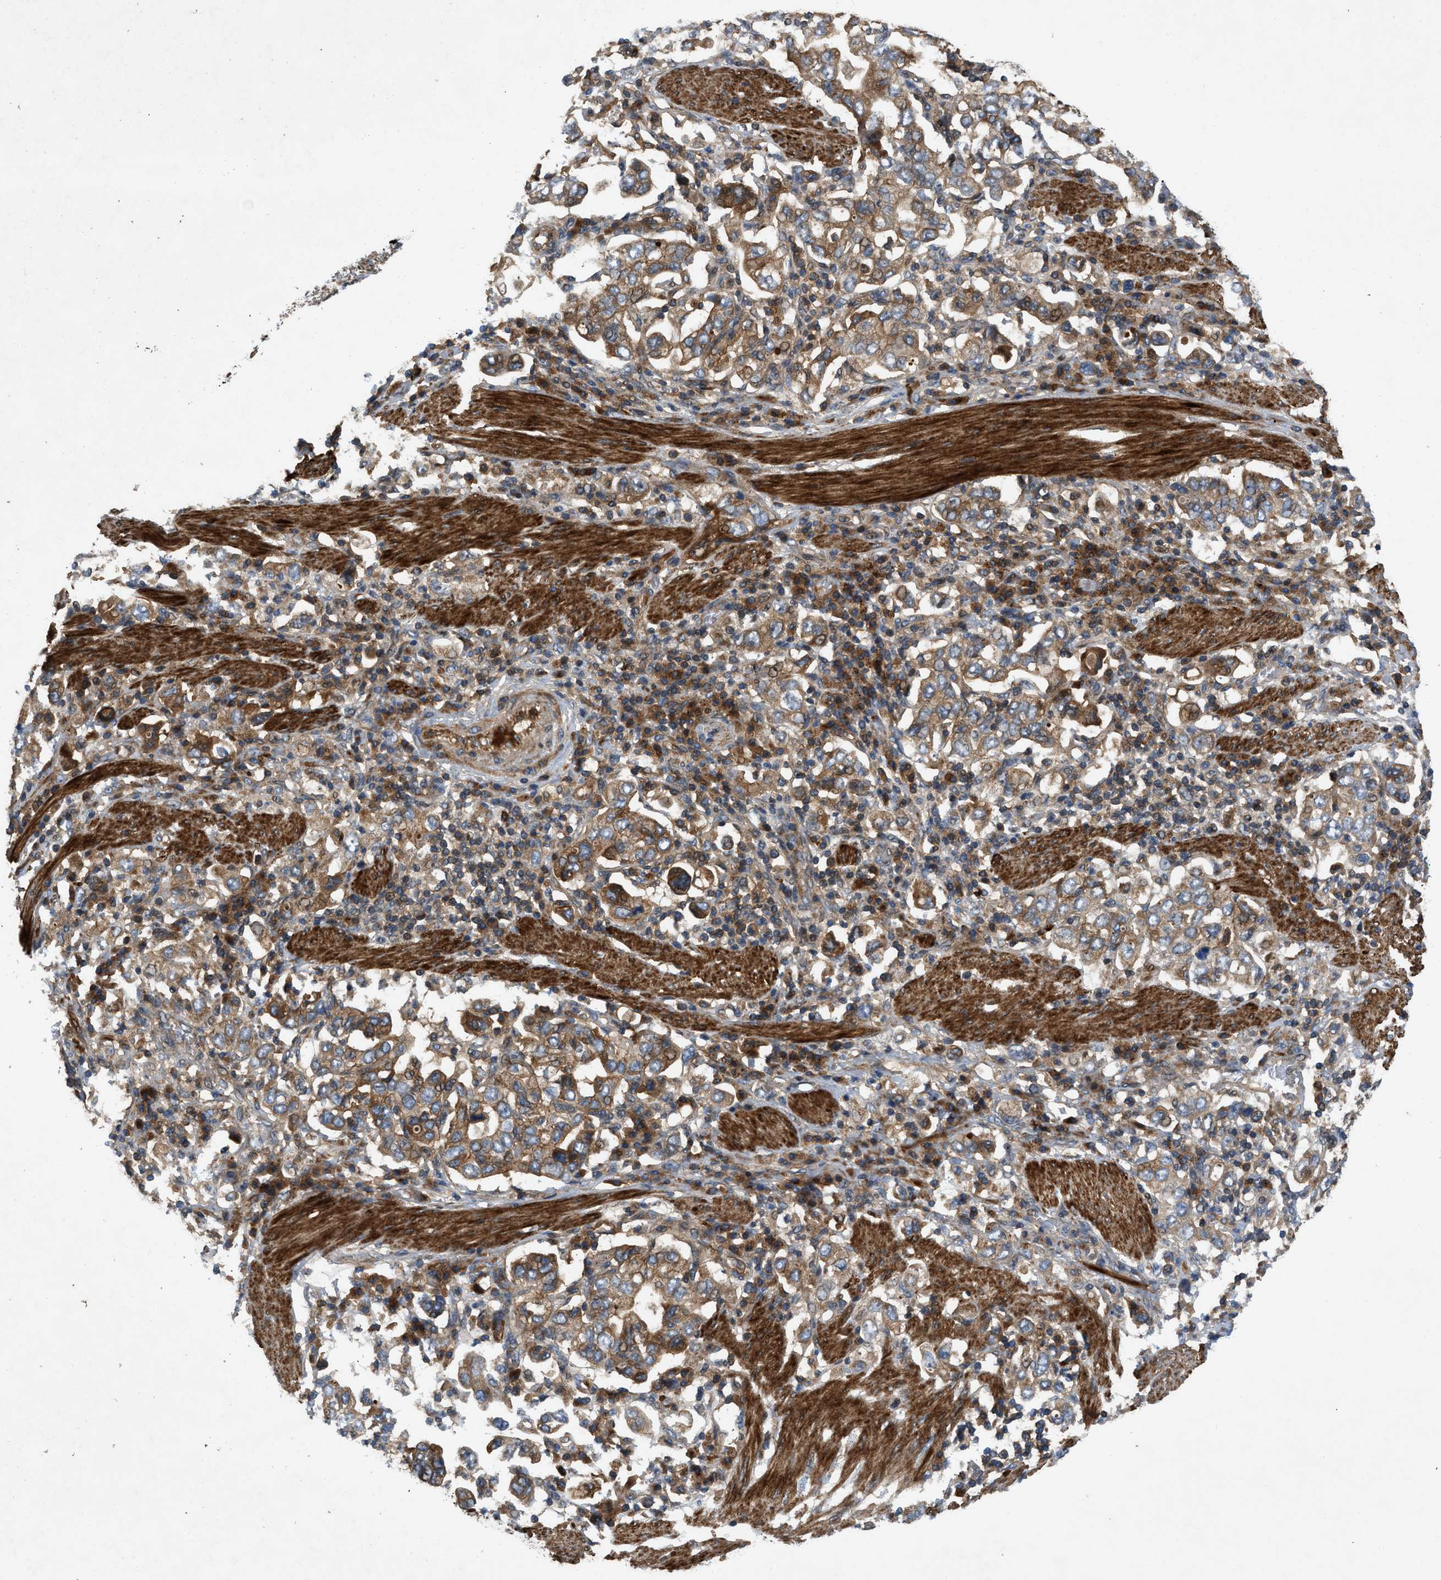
{"staining": {"intensity": "moderate", "quantity": ">75%", "location": "cytoplasmic/membranous"}, "tissue": "stomach cancer", "cell_type": "Tumor cells", "image_type": "cancer", "snomed": [{"axis": "morphology", "description": "Adenocarcinoma, NOS"}, {"axis": "topography", "description": "Stomach, upper"}], "caption": "A high-resolution micrograph shows IHC staining of stomach adenocarcinoma, which shows moderate cytoplasmic/membranous positivity in approximately >75% of tumor cells.", "gene": "CNNM3", "patient": {"sex": "male", "age": 62}}